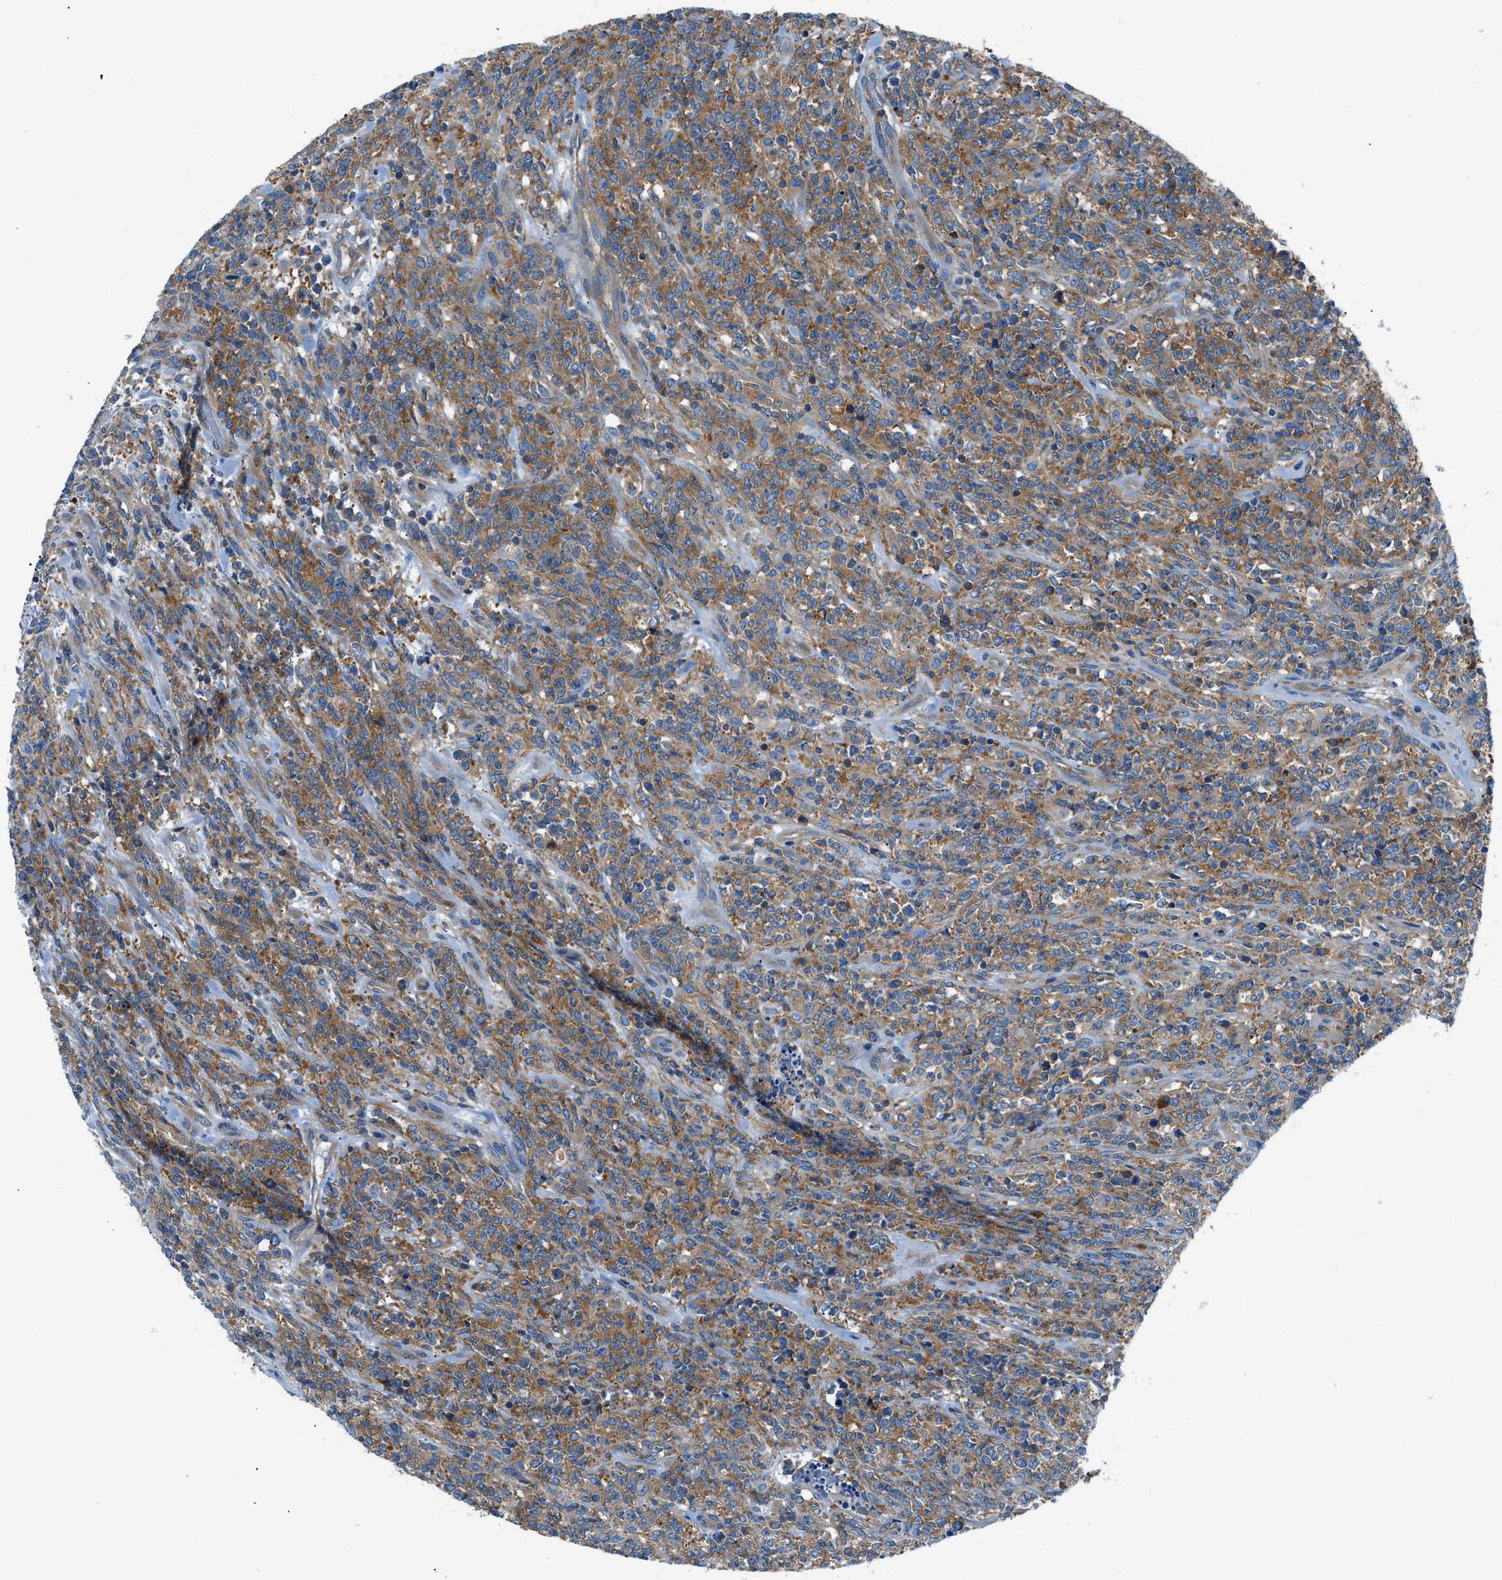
{"staining": {"intensity": "moderate", "quantity": ">75%", "location": "cytoplasmic/membranous"}, "tissue": "lymphoma", "cell_type": "Tumor cells", "image_type": "cancer", "snomed": [{"axis": "morphology", "description": "Malignant lymphoma, non-Hodgkin's type, High grade"}, {"axis": "topography", "description": "Soft tissue"}], "caption": "Immunohistochemistry (DAB (3,3'-diaminobenzidine)) staining of lymphoma shows moderate cytoplasmic/membranous protein expression in approximately >75% of tumor cells. (Brightfield microscopy of DAB IHC at high magnification).", "gene": "SARS1", "patient": {"sex": "male", "age": 18}}